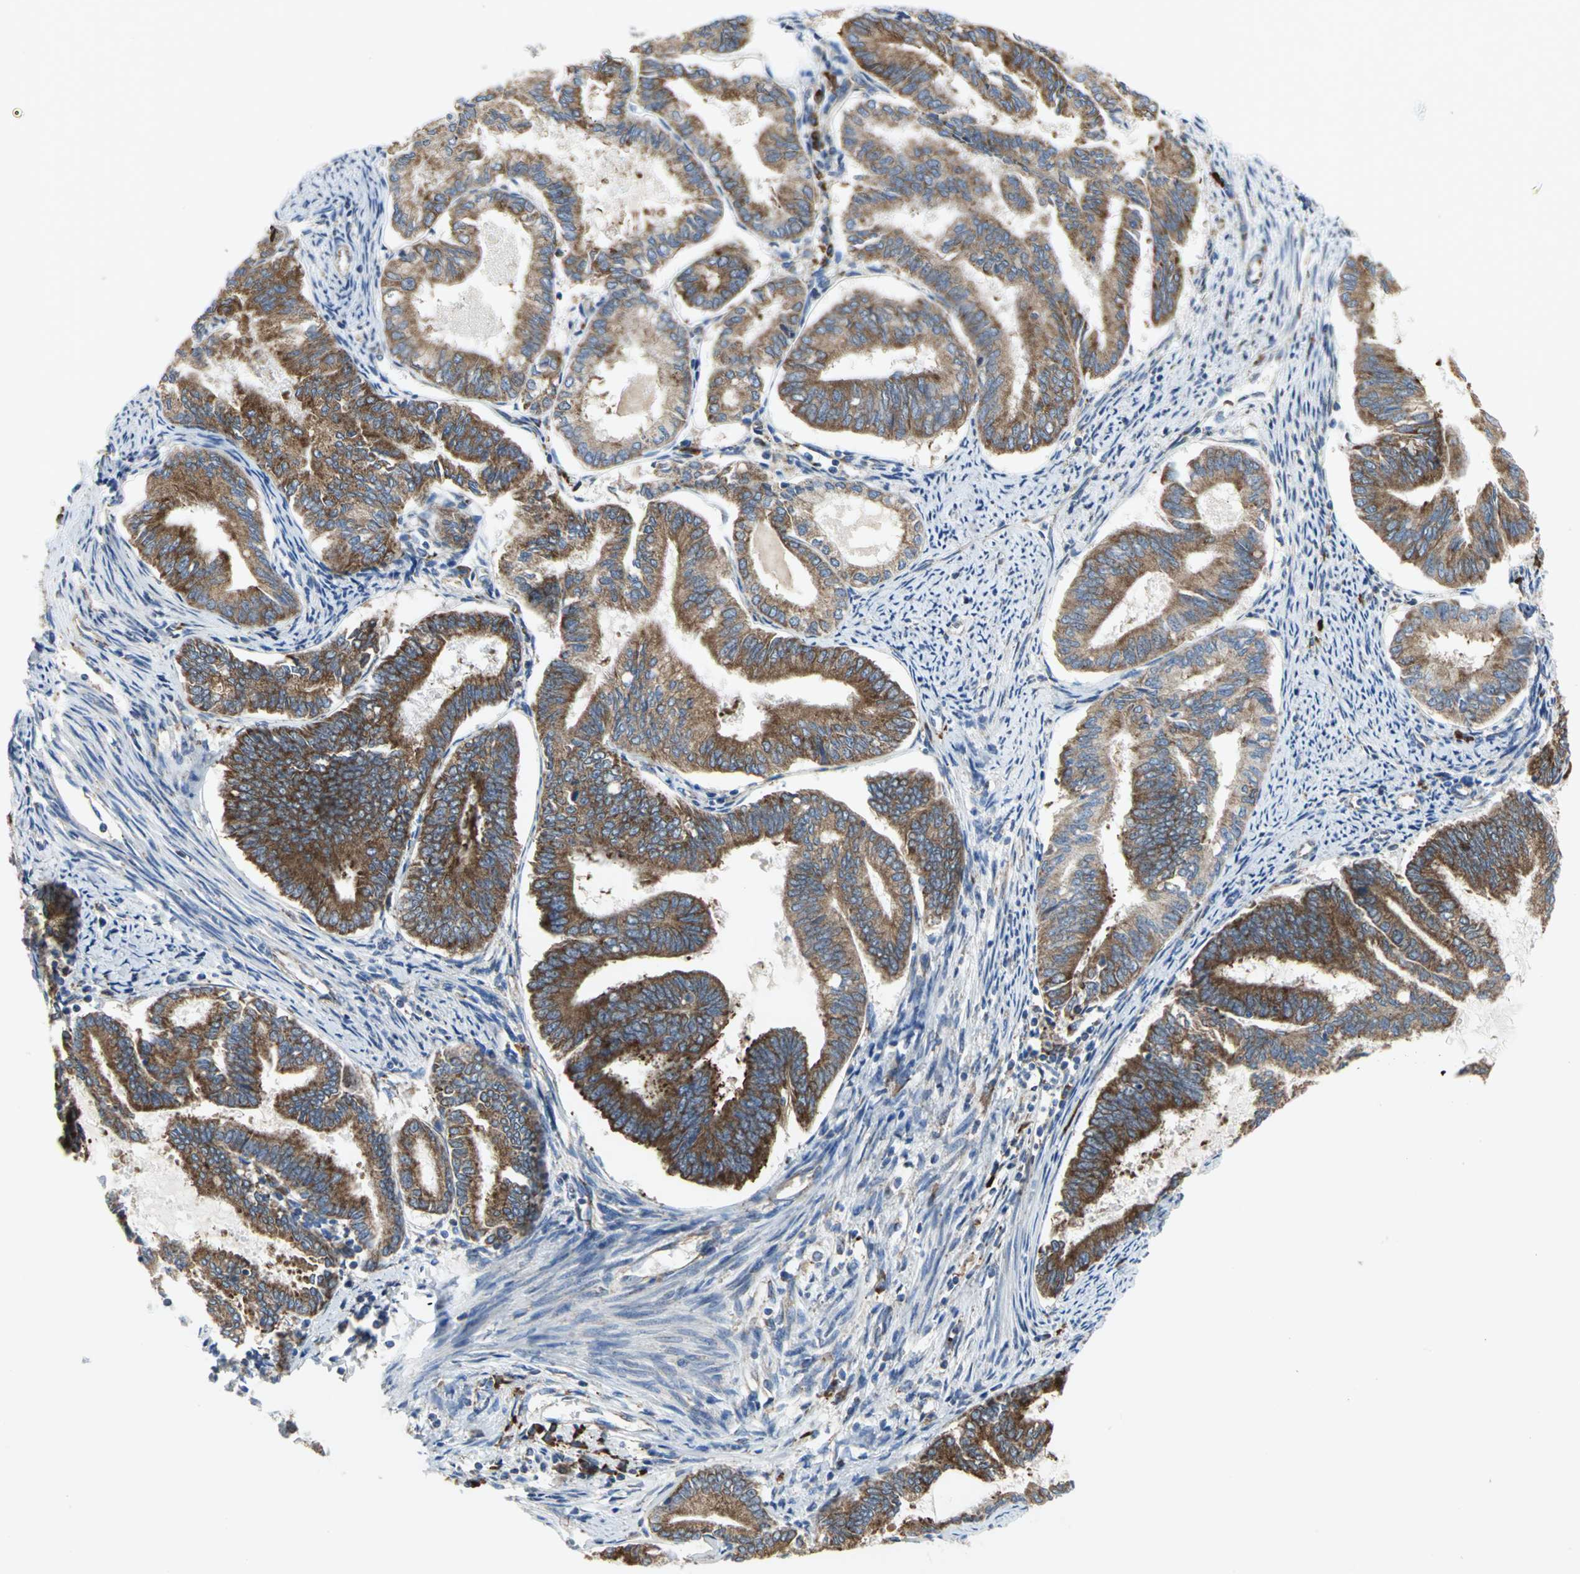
{"staining": {"intensity": "strong", "quantity": ">75%", "location": "cytoplasmic/membranous"}, "tissue": "endometrial cancer", "cell_type": "Tumor cells", "image_type": "cancer", "snomed": [{"axis": "morphology", "description": "Adenocarcinoma, NOS"}, {"axis": "topography", "description": "Endometrium"}], "caption": "Endometrial cancer stained with immunohistochemistry demonstrates strong cytoplasmic/membranous positivity in about >75% of tumor cells.", "gene": "TULP4", "patient": {"sex": "female", "age": 86}}